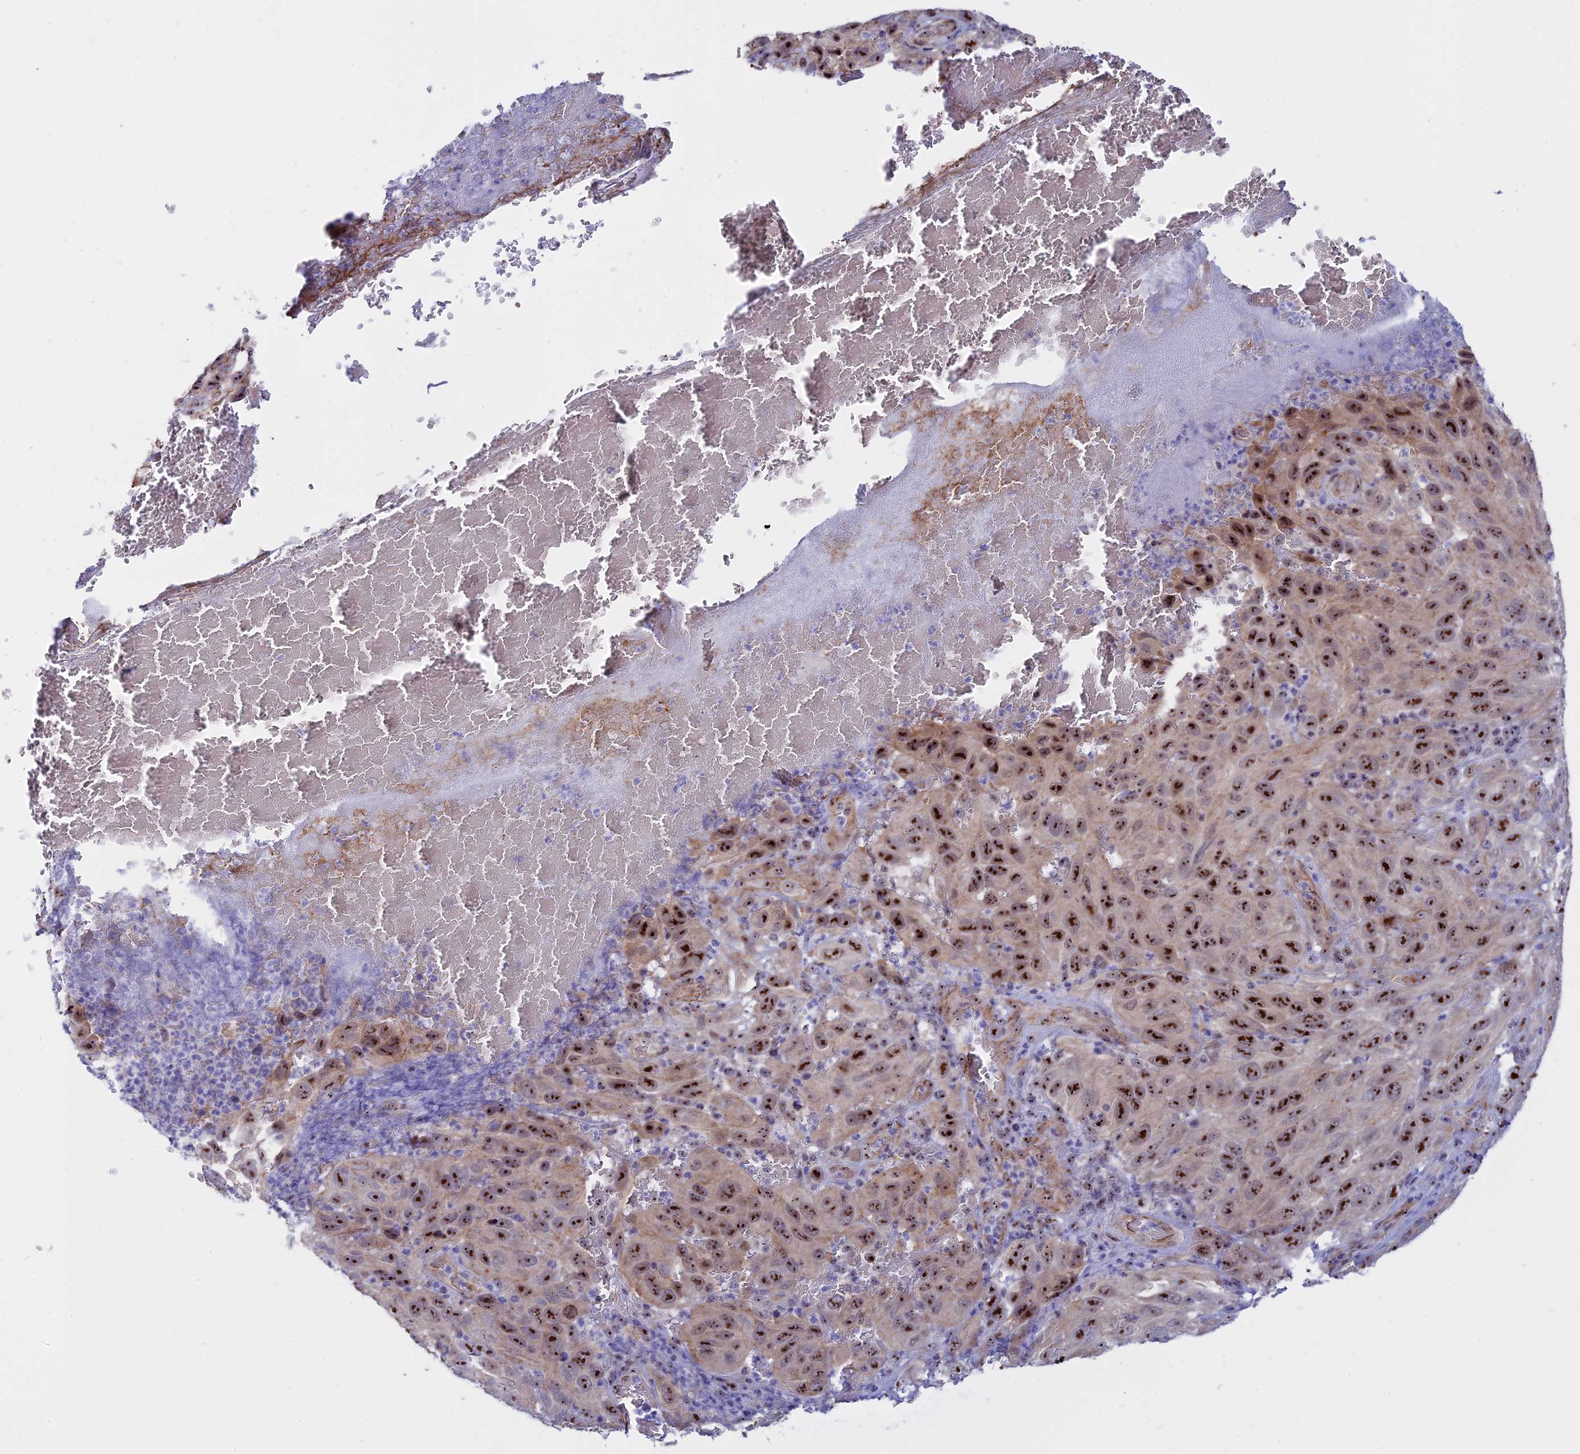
{"staining": {"intensity": "strong", "quantity": ">75%", "location": "nuclear"}, "tissue": "melanoma", "cell_type": "Tumor cells", "image_type": "cancer", "snomed": [{"axis": "morphology", "description": "Normal tissue, NOS"}, {"axis": "morphology", "description": "Malignant melanoma, NOS"}, {"axis": "topography", "description": "Skin"}], "caption": "IHC staining of melanoma, which shows high levels of strong nuclear positivity in approximately >75% of tumor cells indicating strong nuclear protein positivity. The staining was performed using DAB (3,3'-diaminobenzidine) (brown) for protein detection and nuclei were counterstained in hematoxylin (blue).", "gene": "DBNDD1", "patient": {"sex": "female", "age": 96}}